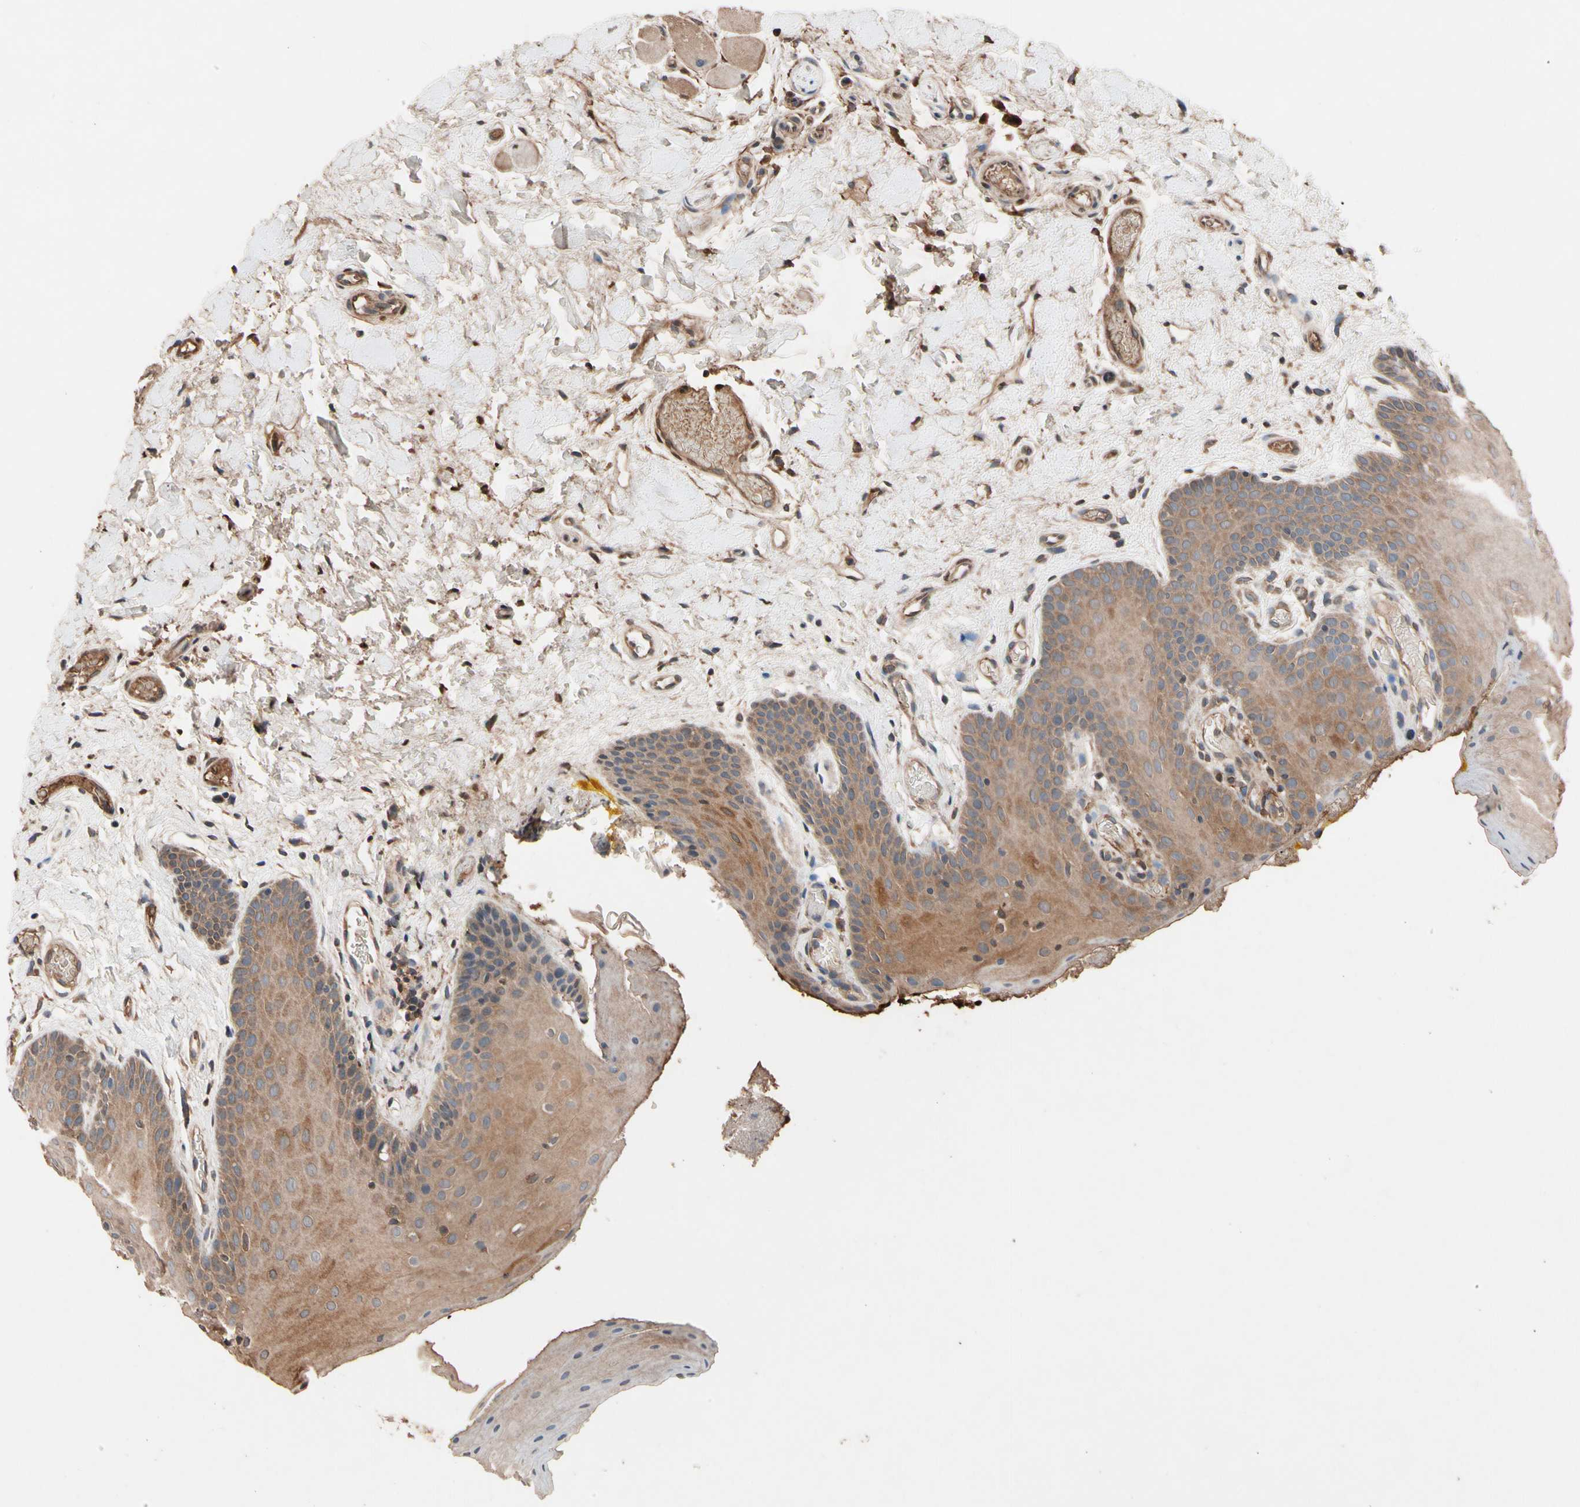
{"staining": {"intensity": "moderate", "quantity": ">75%", "location": "cytoplasmic/membranous"}, "tissue": "oral mucosa", "cell_type": "Squamous epithelial cells", "image_type": "normal", "snomed": [{"axis": "morphology", "description": "Normal tissue, NOS"}, {"axis": "topography", "description": "Oral tissue"}], "caption": "Brown immunohistochemical staining in unremarkable oral mucosa displays moderate cytoplasmic/membranous staining in approximately >75% of squamous epithelial cells. (DAB (3,3'-diaminobenzidine) = brown stain, brightfield microscopy at high magnification).", "gene": "PRDX4", "patient": {"sex": "male", "age": 54}}